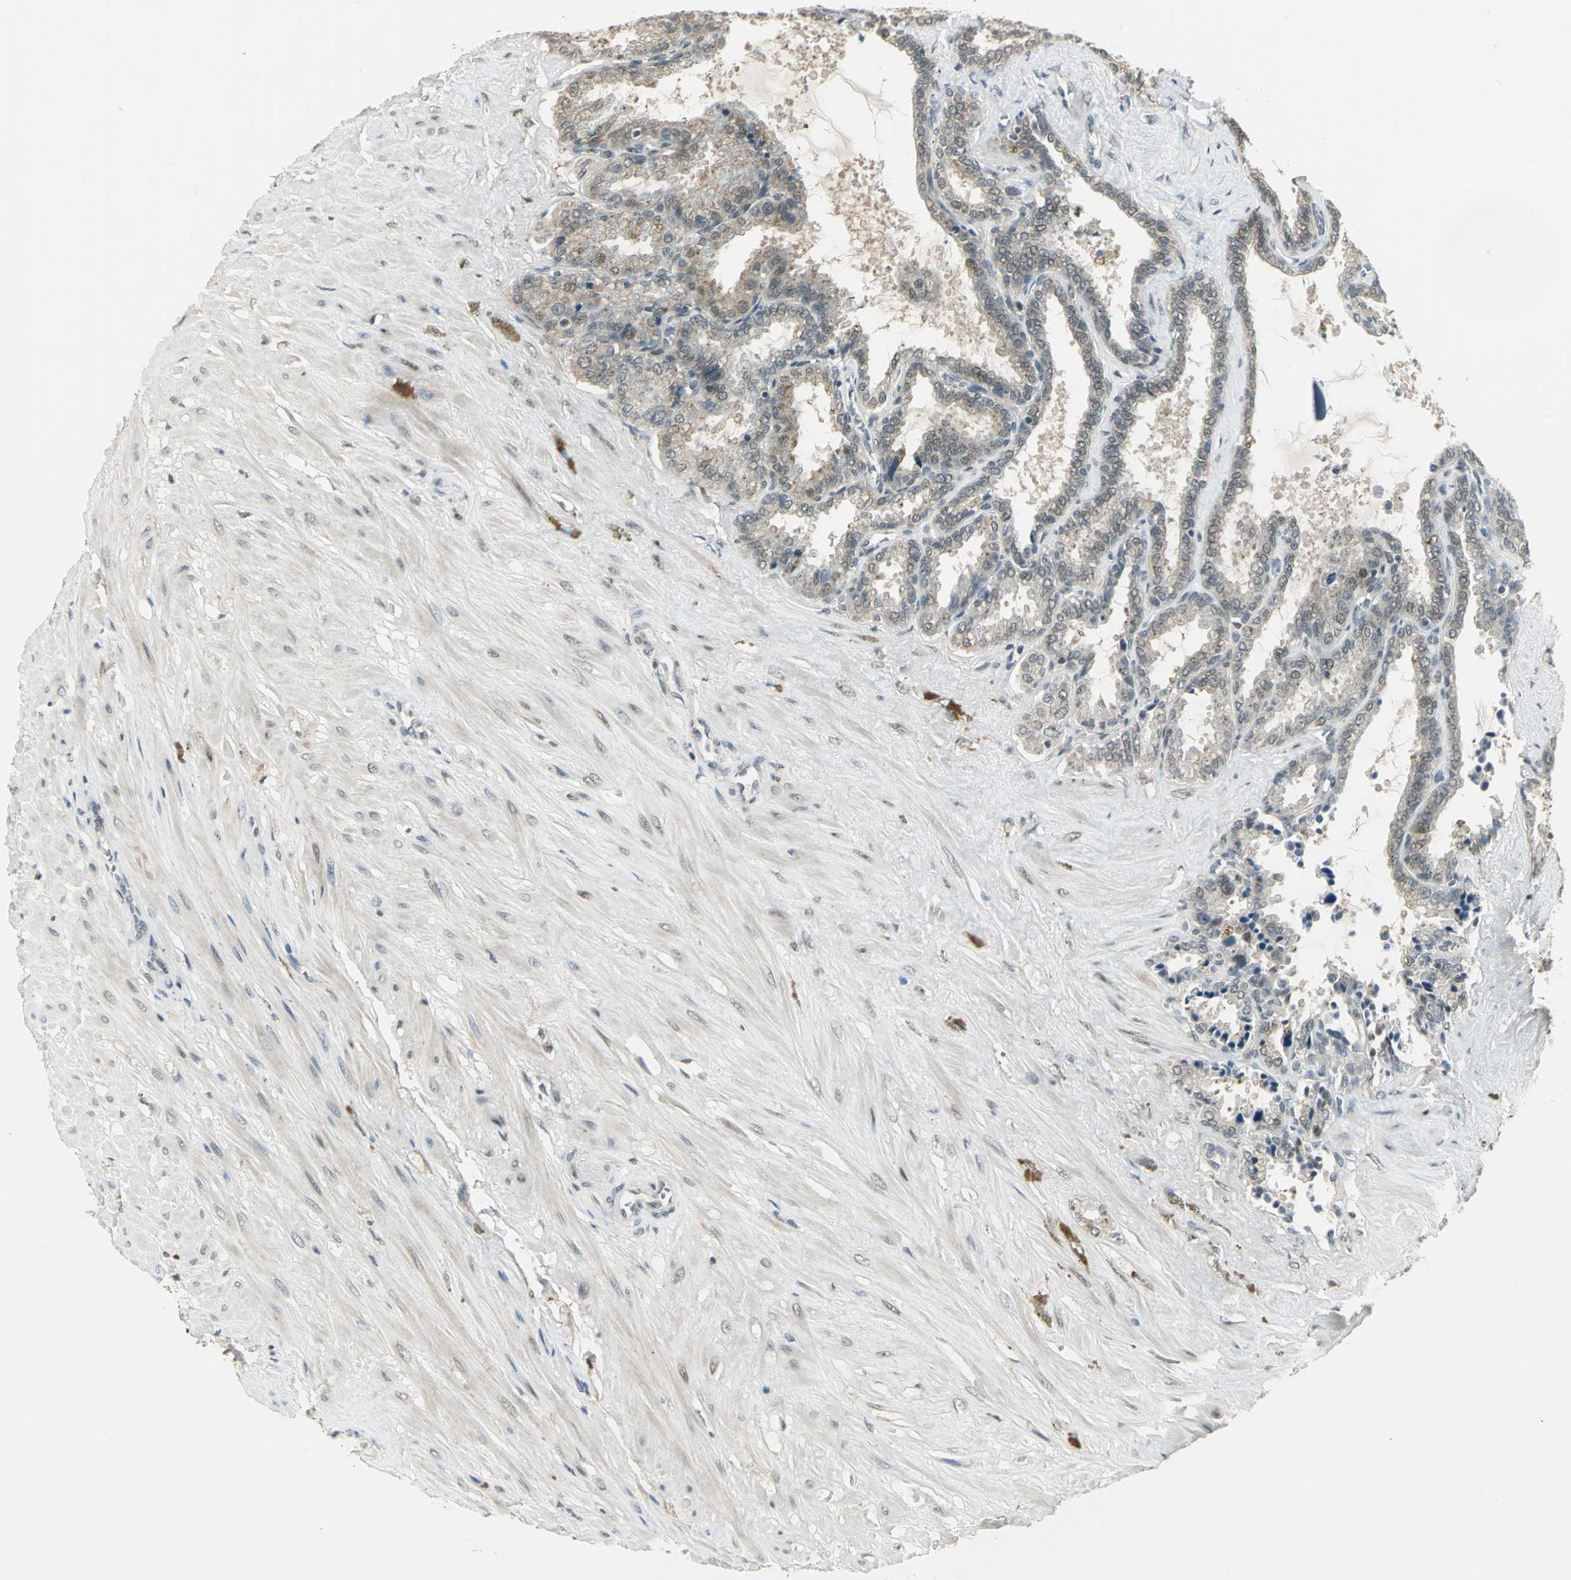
{"staining": {"intensity": "weak", "quantity": "25%-75%", "location": "cytoplasmic/membranous"}, "tissue": "seminal vesicle", "cell_type": "Glandular cells", "image_type": "normal", "snomed": [{"axis": "morphology", "description": "Normal tissue, NOS"}, {"axis": "topography", "description": "Seminal veicle"}], "caption": "The immunohistochemical stain highlights weak cytoplasmic/membranous expression in glandular cells of unremarkable seminal vesicle.", "gene": "RAD17", "patient": {"sex": "male", "age": 46}}